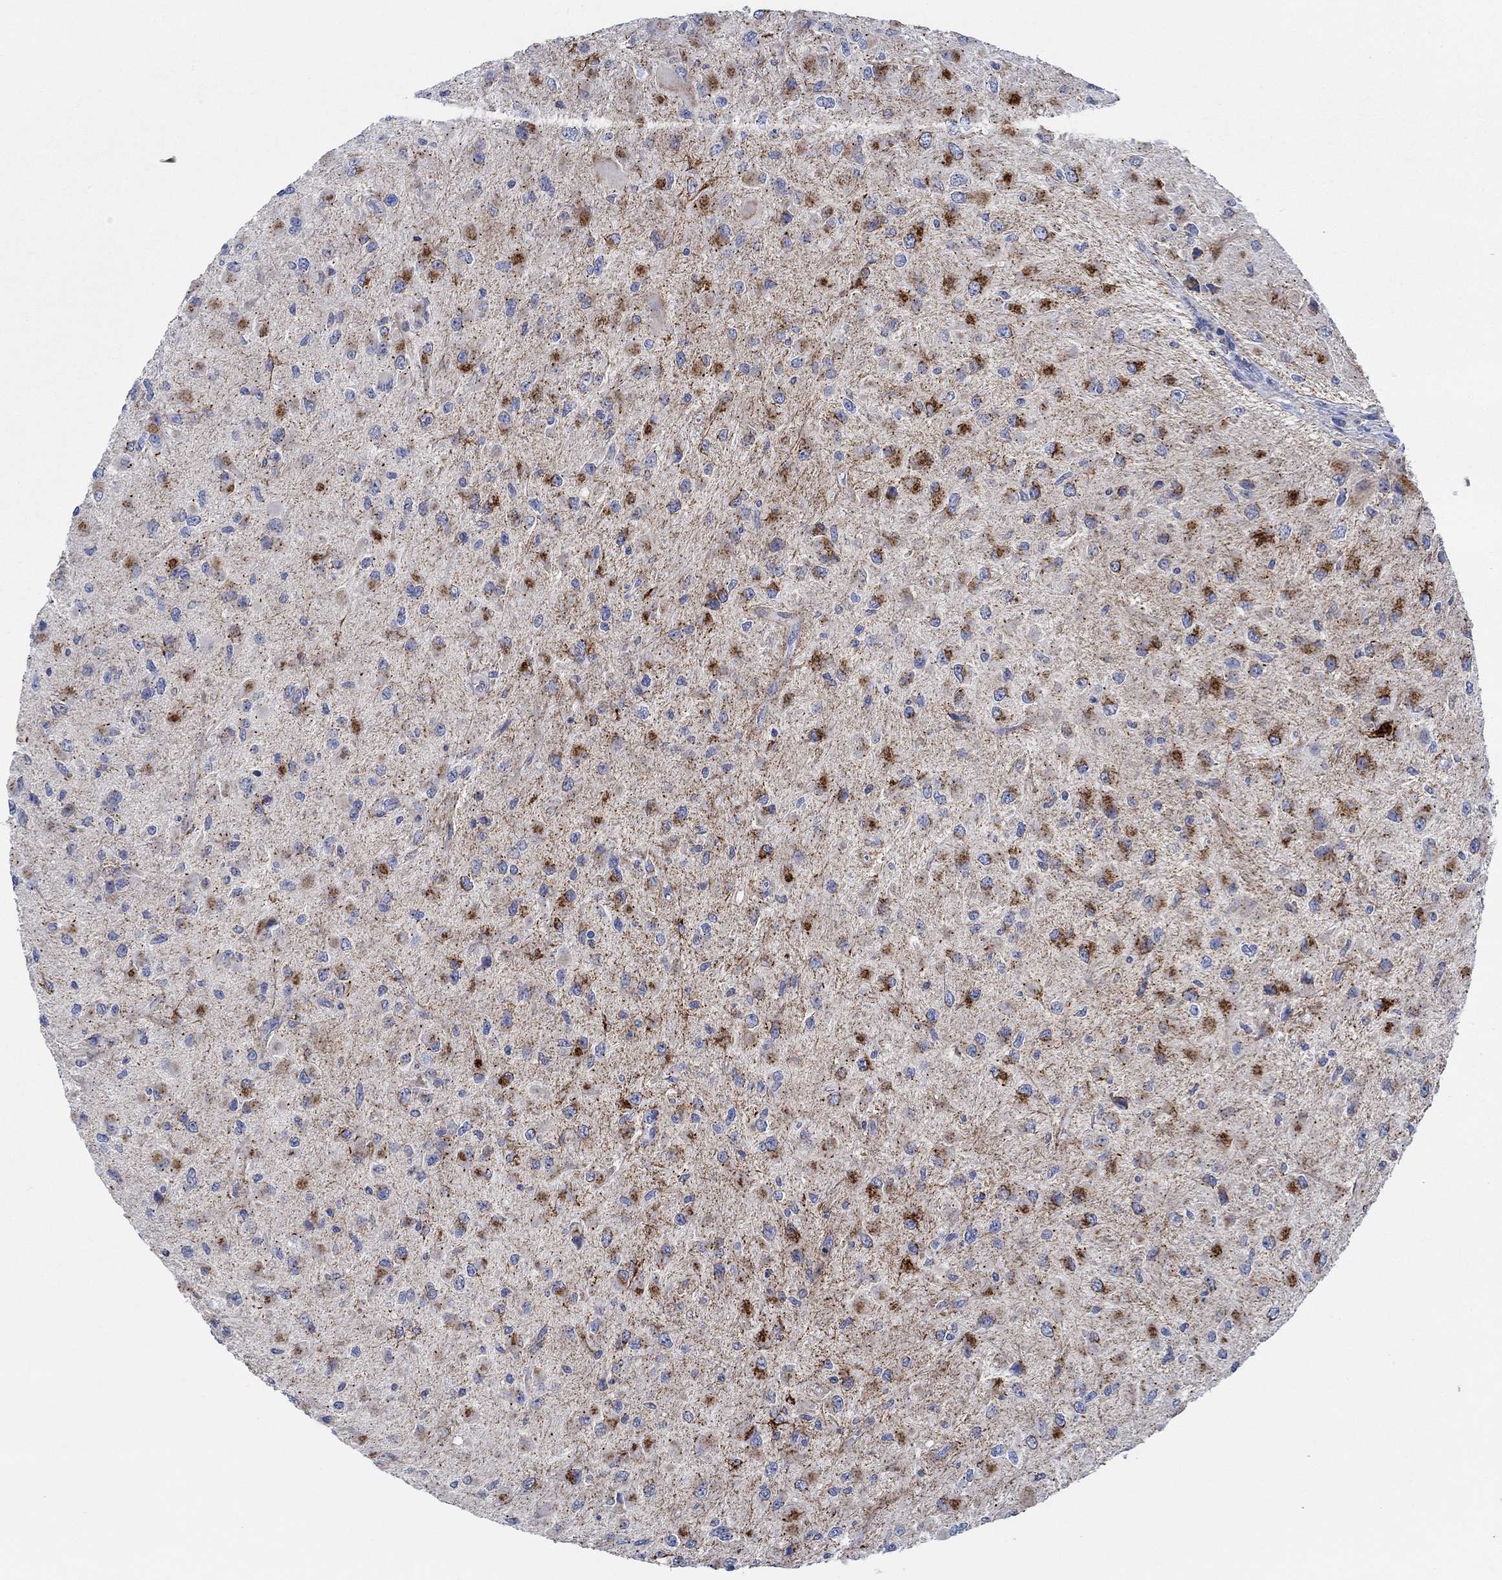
{"staining": {"intensity": "strong", "quantity": "25%-75%", "location": "cytoplasmic/membranous"}, "tissue": "glioma", "cell_type": "Tumor cells", "image_type": "cancer", "snomed": [{"axis": "morphology", "description": "Glioma, malignant, High grade"}, {"axis": "topography", "description": "Cerebral cortex"}], "caption": "High-power microscopy captured an immunohistochemistry (IHC) histopathology image of glioma, revealing strong cytoplasmic/membranous staining in approximately 25%-75% of tumor cells. The staining was performed using DAB (3,3'-diaminobenzidine) to visualize the protein expression in brown, while the nuclei were stained in blue with hematoxylin (Magnification: 20x).", "gene": "CPM", "patient": {"sex": "male", "age": 35}}